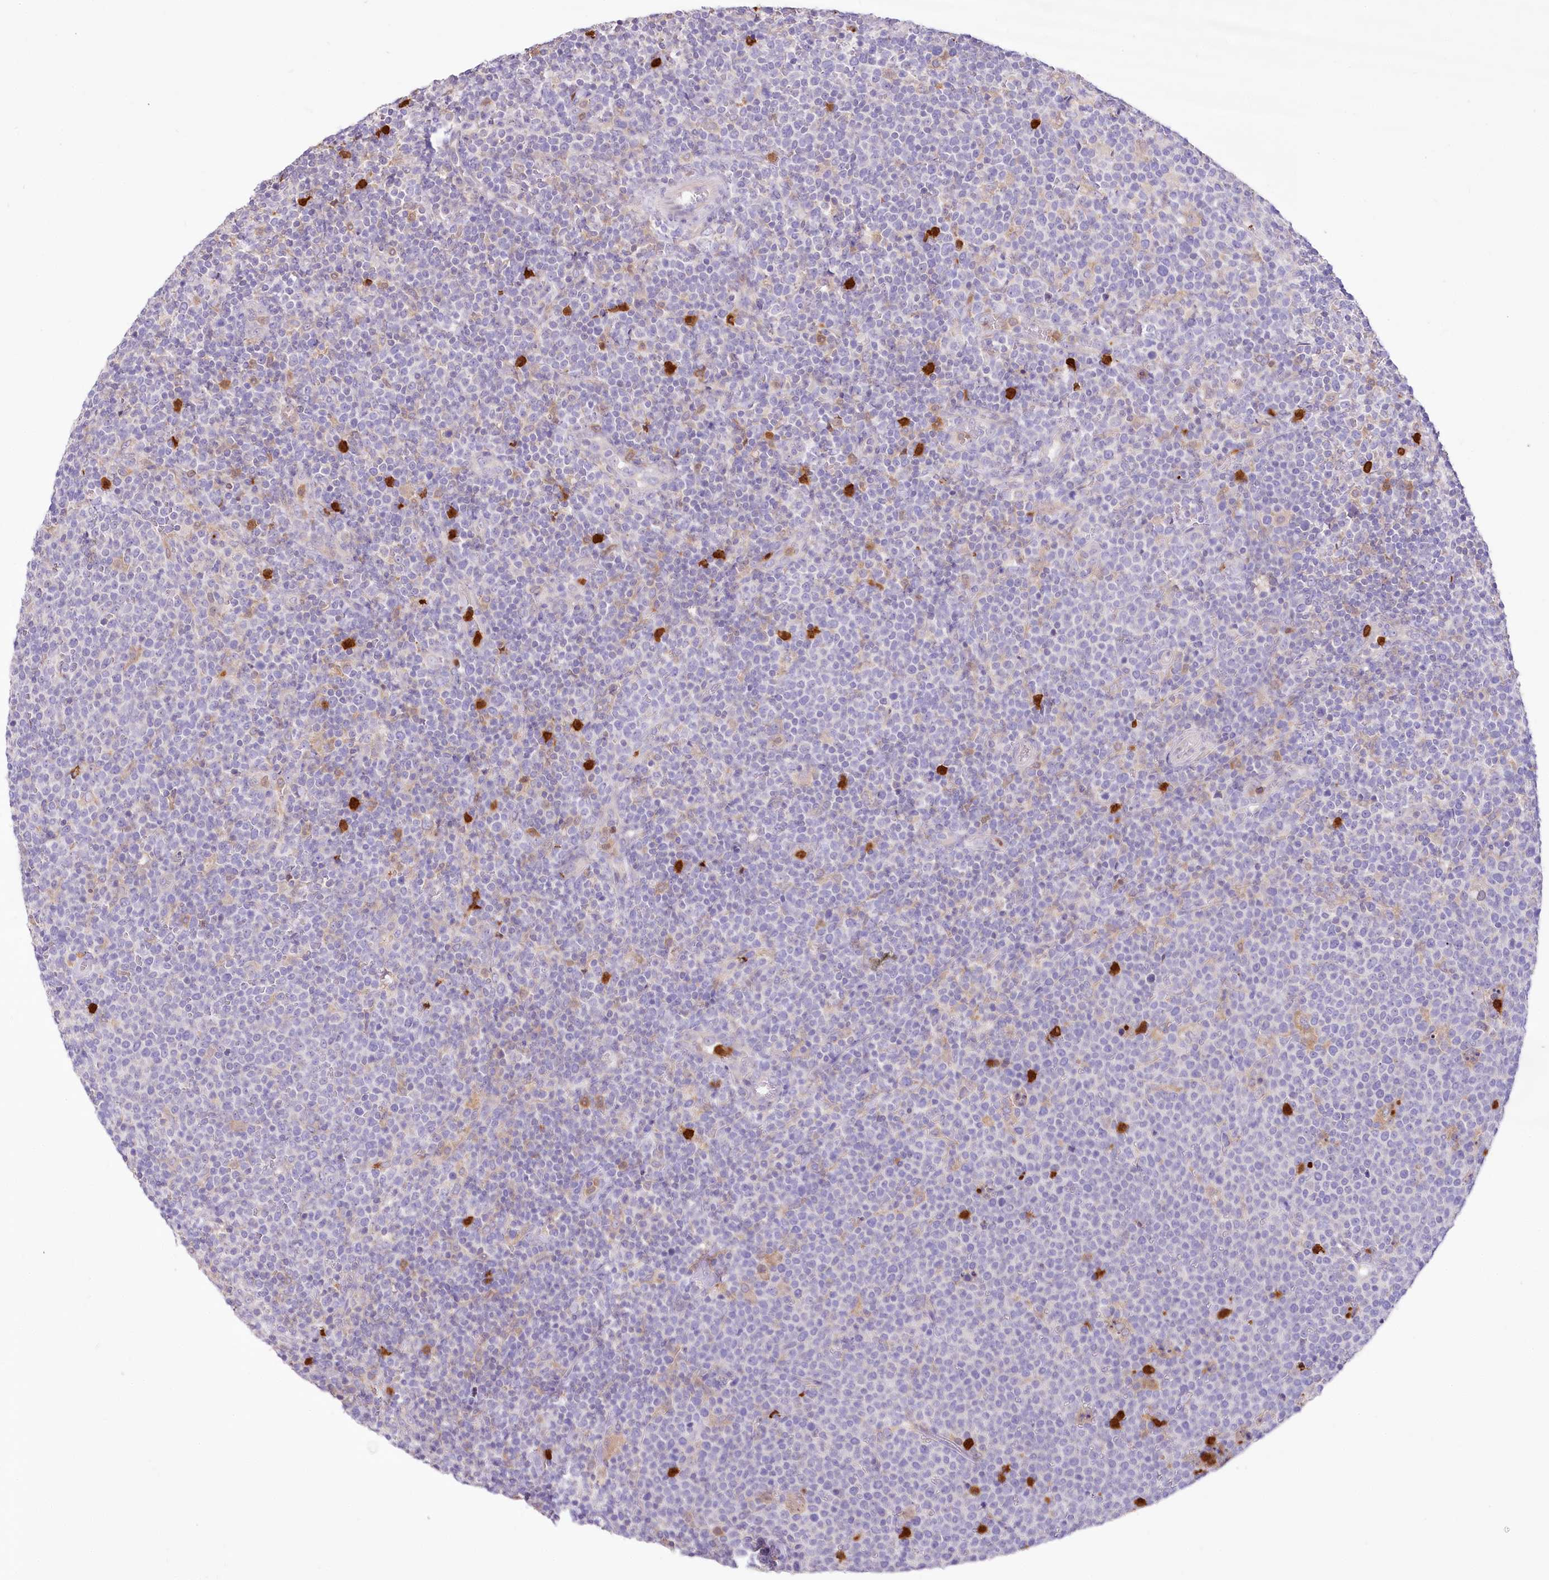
{"staining": {"intensity": "negative", "quantity": "none", "location": "none"}, "tissue": "lymphoma", "cell_type": "Tumor cells", "image_type": "cancer", "snomed": [{"axis": "morphology", "description": "Malignant lymphoma, non-Hodgkin's type, High grade"}, {"axis": "topography", "description": "Lymph node"}], "caption": "There is no significant expression in tumor cells of malignant lymphoma, non-Hodgkin's type (high-grade).", "gene": "DPYD", "patient": {"sex": "male", "age": 61}}